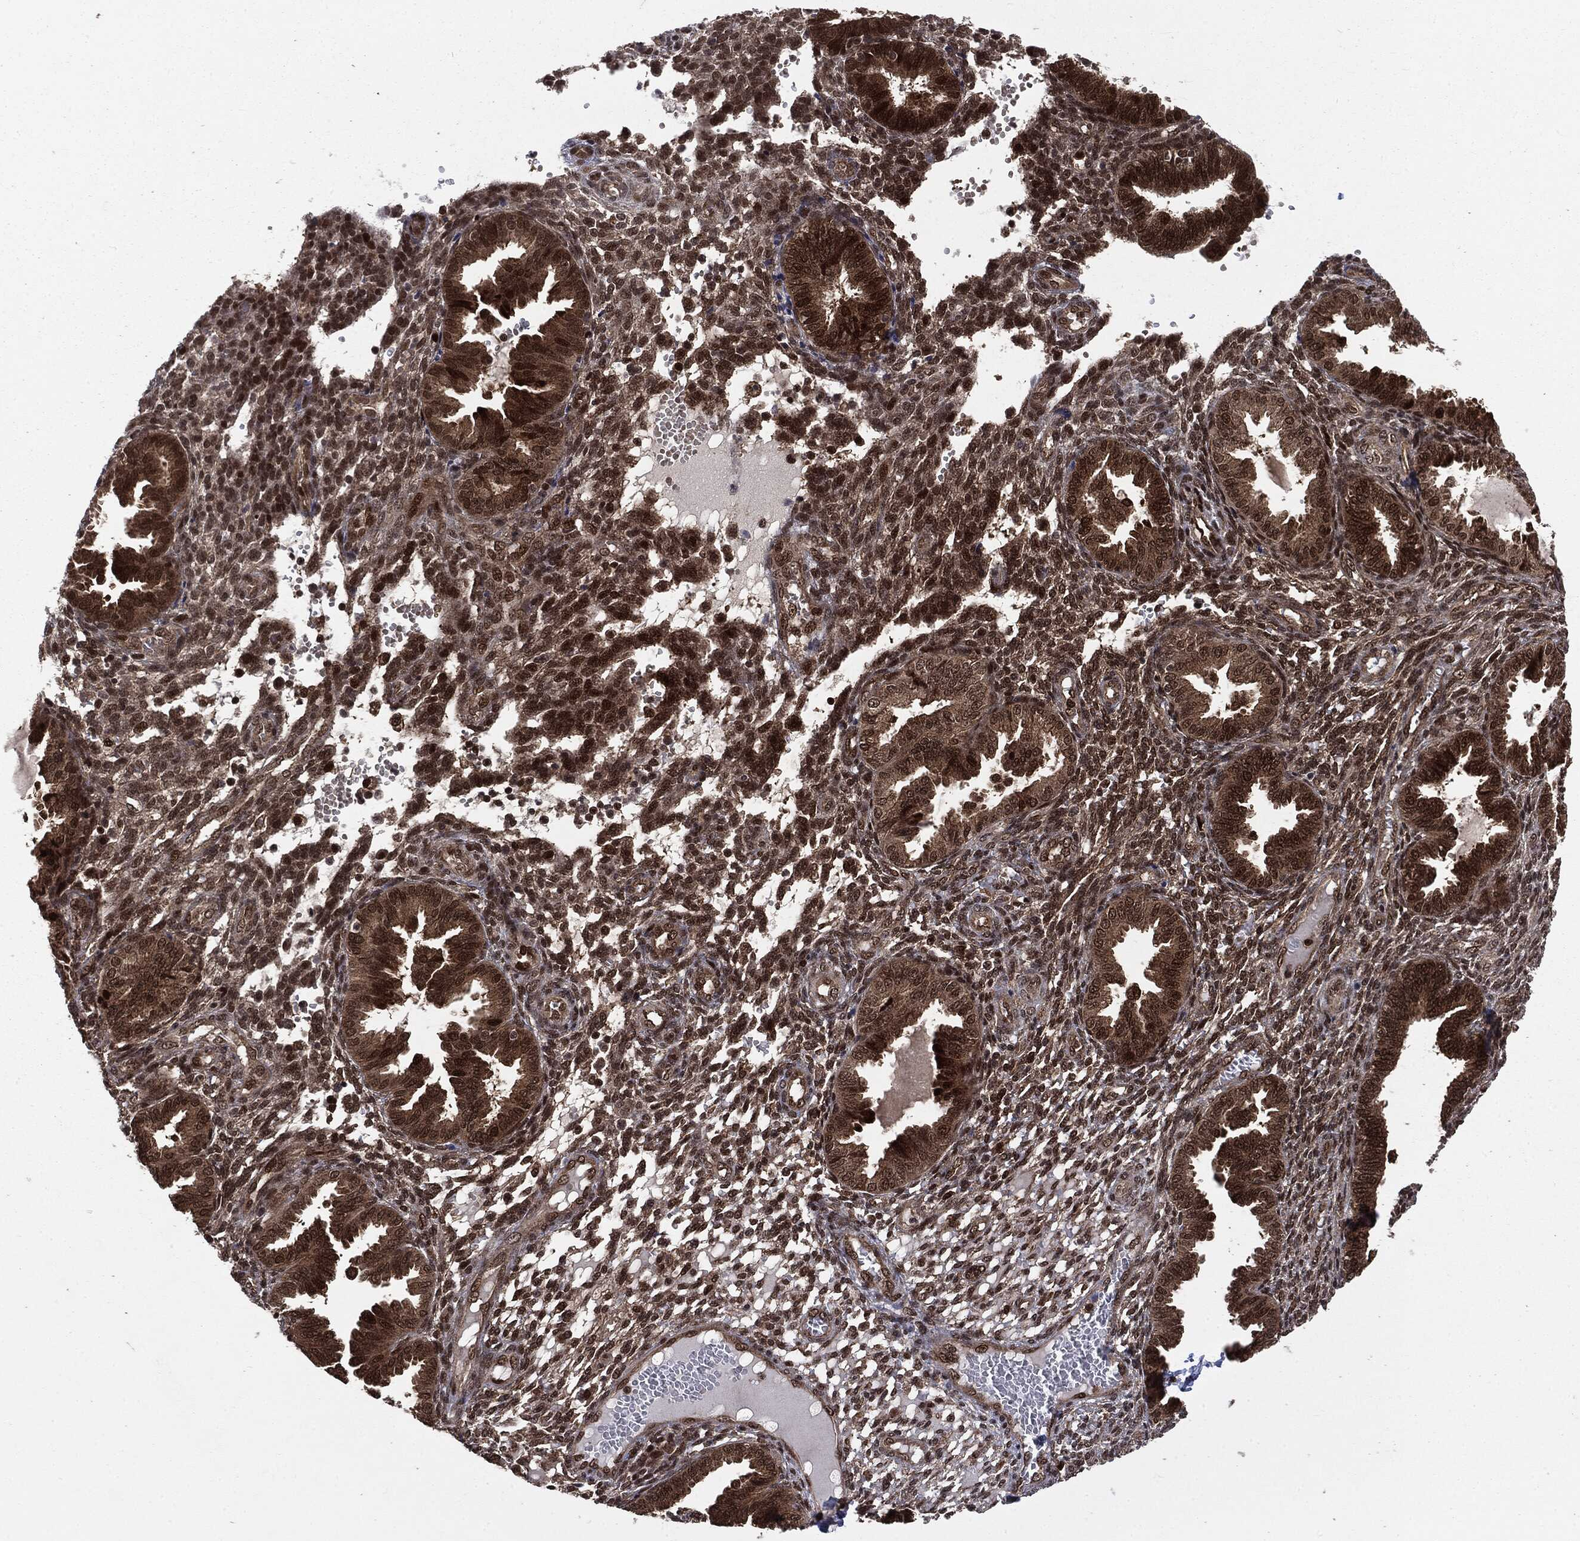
{"staining": {"intensity": "moderate", "quantity": "25%-75%", "location": "nuclear"}, "tissue": "endometrium", "cell_type": "Cells in endometrial stroma", "image_type": "normal", "snomed": [{"axis": "morphology", "description": "Normal tissue, NOS"}, {"axis": "topography", "description": "Endometrium"}], "caption": "Immunohistochemistry histopathology image of normal endometrium: human endometrium stained using immunohistochemistry (IHC) shows medium levels of moderate protein expression localized specifically in the nuclear of cells in endometrial stroma, appearing as a nuclear brown color.", "gene": "PTPA", "patient": {"sex": "female", "age": 42}}